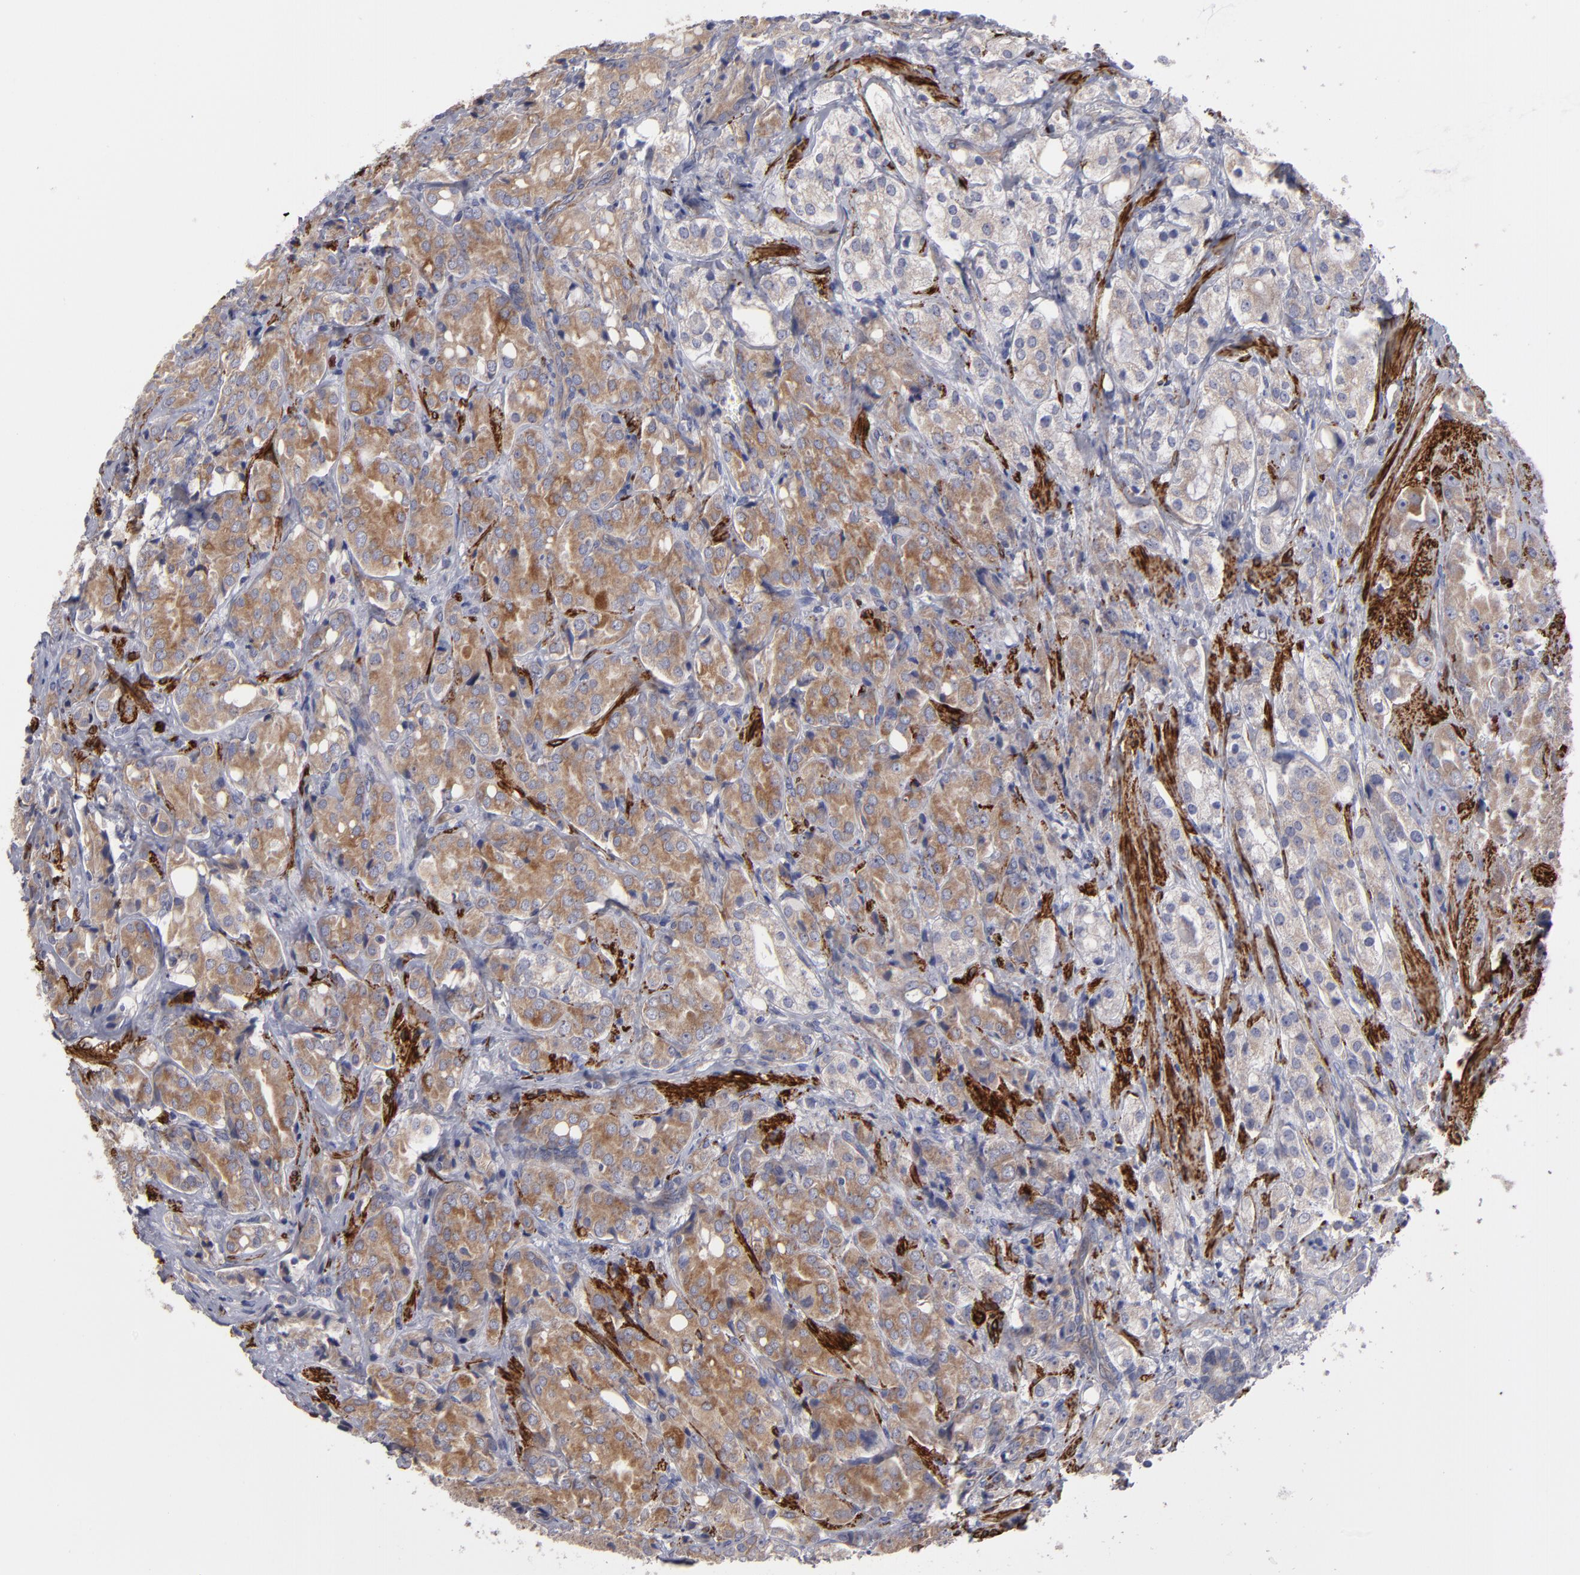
{"staining": {"intensity": "moderate", "quantity": ">75%", "location": "cytoplasmic/membranous"}, "tissue": "prostate cancer", "cell_type": "Tumor cells", "image_type": "cancer", "snomed": [{"axis": "morphology", "description": "Adenocarcinoma, High grade"}, {"axis": "topography", "description": "Prostate"}], "caption": "Immunohistochemical staining of human prostate cancer (adenocarcinoma (high-grade)) reveals moderate cytoplasmic/membranous protein positivity in about >75% of tumor cells.", "gene": "SLMAP", "patient": {"sex": "male", "age": 68}}